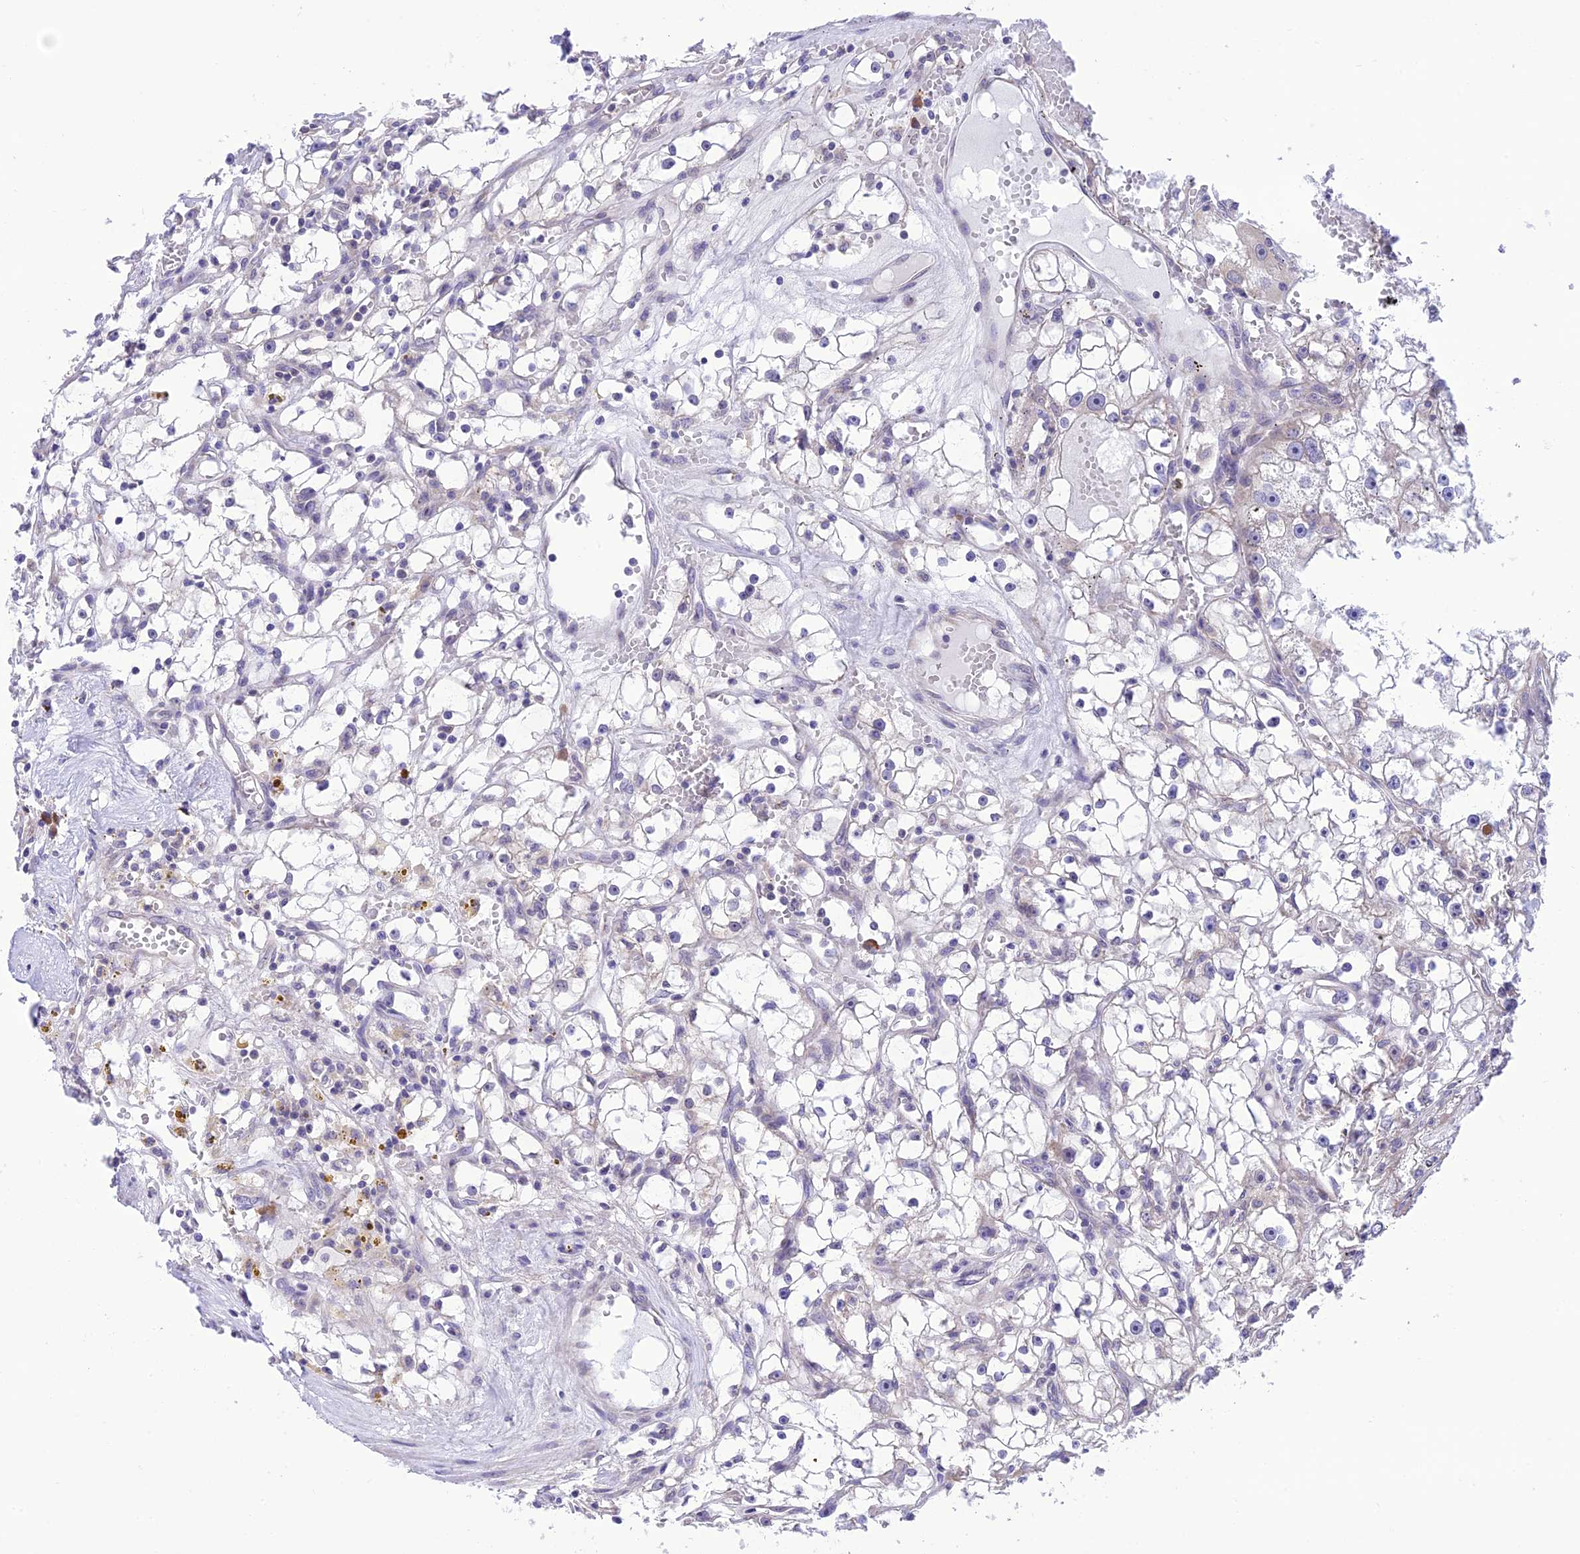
{"staining": {"intensity": "negative", "quantity": "none", "location": "none"}, "tissue": "renal cancer", "cell_type": "Tumor cells", "image_type": "cancer", "snomed": [{"axis": "morphology", "description": "Adenocarcinoma, NOS"}, {"axis": "topography", "description": "Kidney"}], "caption": "The micrograph exhibits no significant positivity in tumor cells of renal cancer.", "gene": "RNF126", "patient": {"sex": "male", "age": 56}}